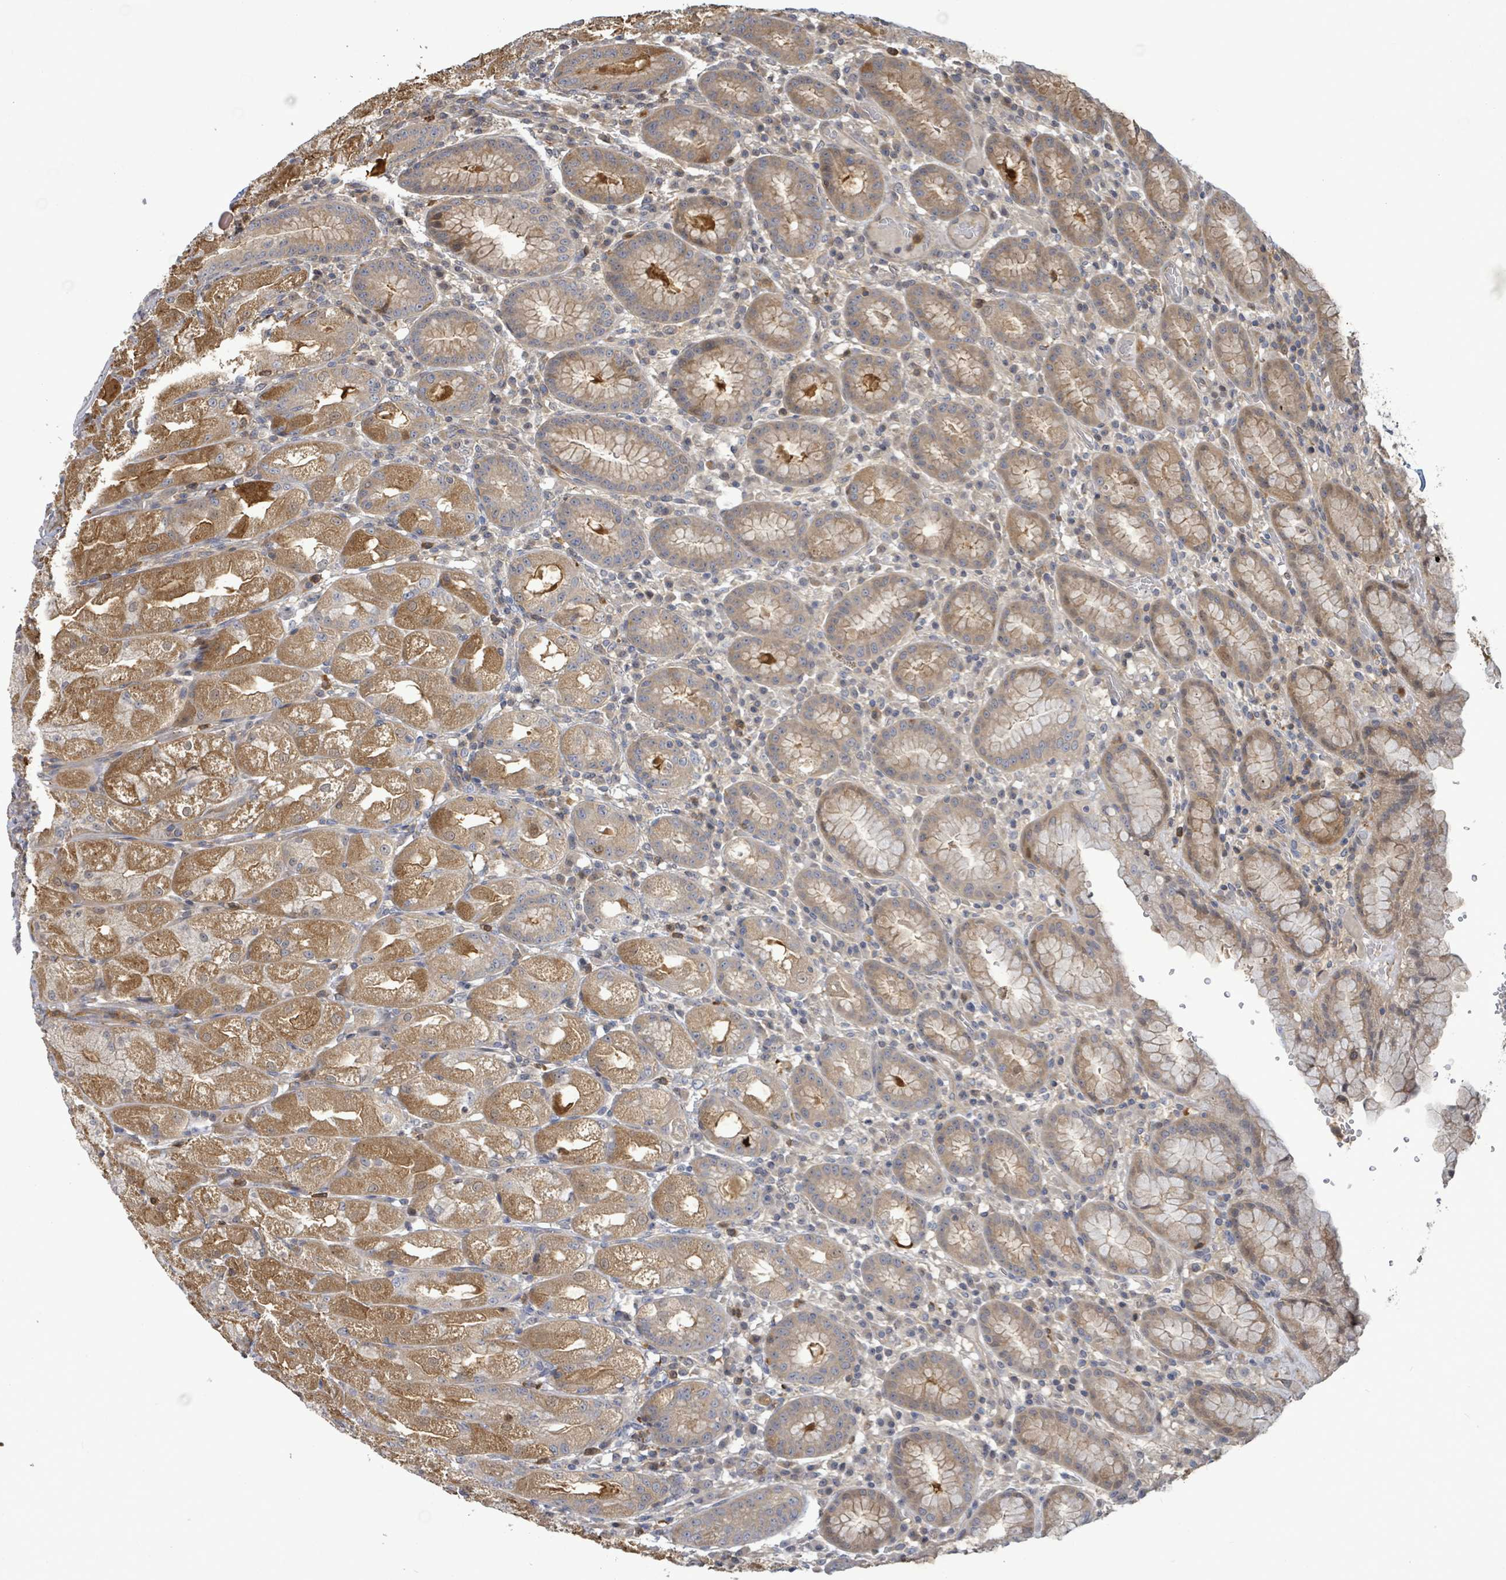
{"staining": {"intensity": "moderate", "quantity": "25%-75%", "location": "cytoplasmic/membranous"}, "tissue": "stomach", "cell_type": "Glandular cells", "image_type": "normal", "snomed": [{"axis": "morphology", "description": "Normal tissue, NOS"}, {"axis": "topography", "description": "Stomach, upper"}], "caption": "IHC micrograph of normal human stomach stained for a protein (brown), which demonstrates medium levels of moderate cytoplasmic/membranous staining in approximately 25%-75% of glandular cells.", "gene": "PGAM1", "patient": {"sex": "male", "age": 52}}